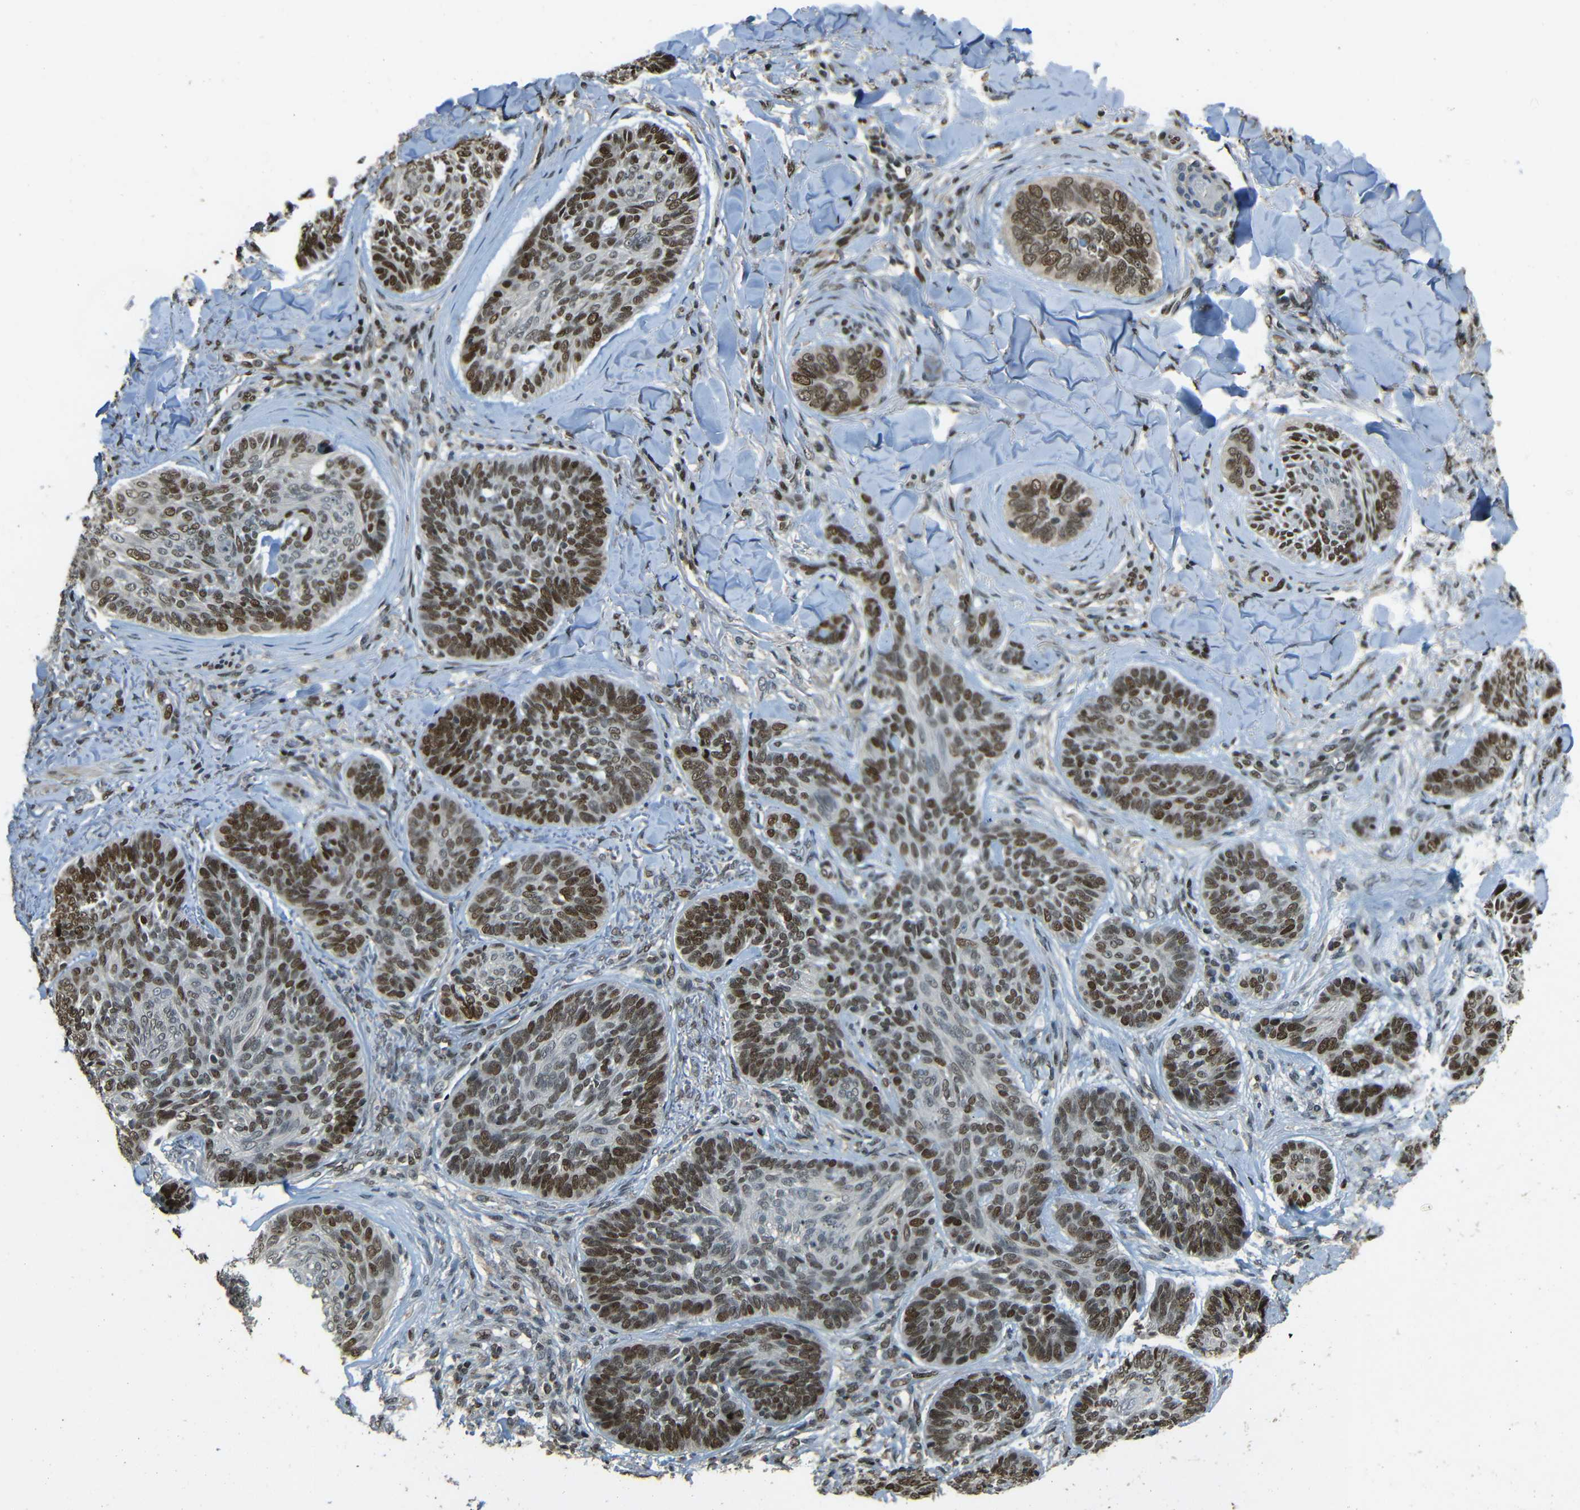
{"staining": {"intensity": "strong", "quantity": "25%-75%", "location": "nuclear"}, "tissue": "skin cancer", "cell_type": "Tumor cells", "image_type": "cancer", "snomed": [{"axis": "morphology", "description": "Basal cell carcinoma"}, {"axis": "topography", "description": "Skin"}], "caption": "Skin cancer was stained to show a protein in brown. There is high levels of strong nuclear positivity in approximately 25%-75% of tumor cells. (DAB IHC, brown staining for protein, blue staining for nuclei).", "gene": "PSIP1", "patient": {"sex": "male", "age": 43}}